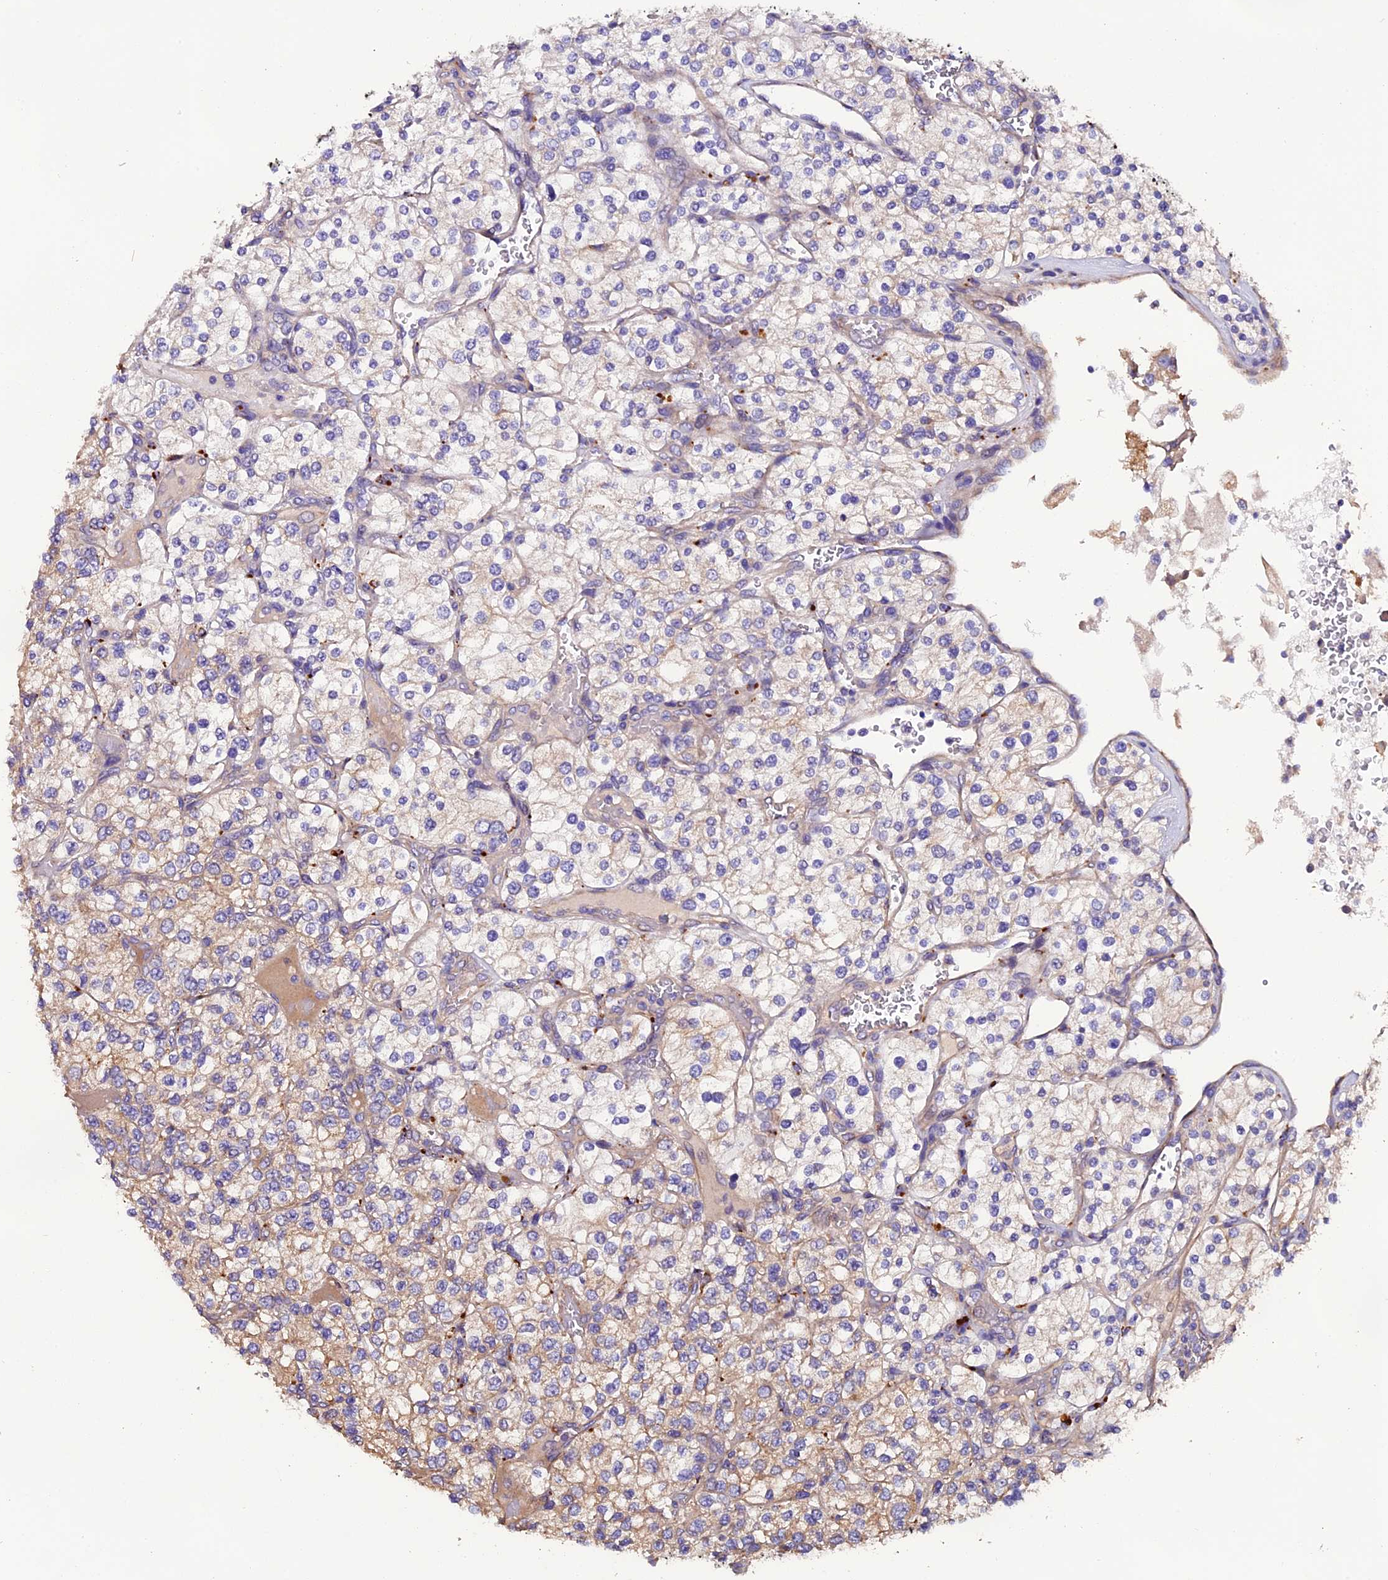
{"staining": {"intensity": "weak", "quantity": "25%-75%", "location": "cytoplasmic/membranous"}, "tissue": "renal cancer", "cell_type": "Tumor cells", "image_type": "cancer", "snomed": [{"axis": "morphology", "description": "Adenocarcinoma, NOS"}, {"axis": "topography", "description": "Kidney"}], "caption": "A low amount of weak cytoplasmic/membranous positivity is present in approximately 25%-75% of tumor cells in renal cancer (adenocarcinoma) tissue.", "gene": "CLN5", "patient": {"sex": "male", "age": 80}}